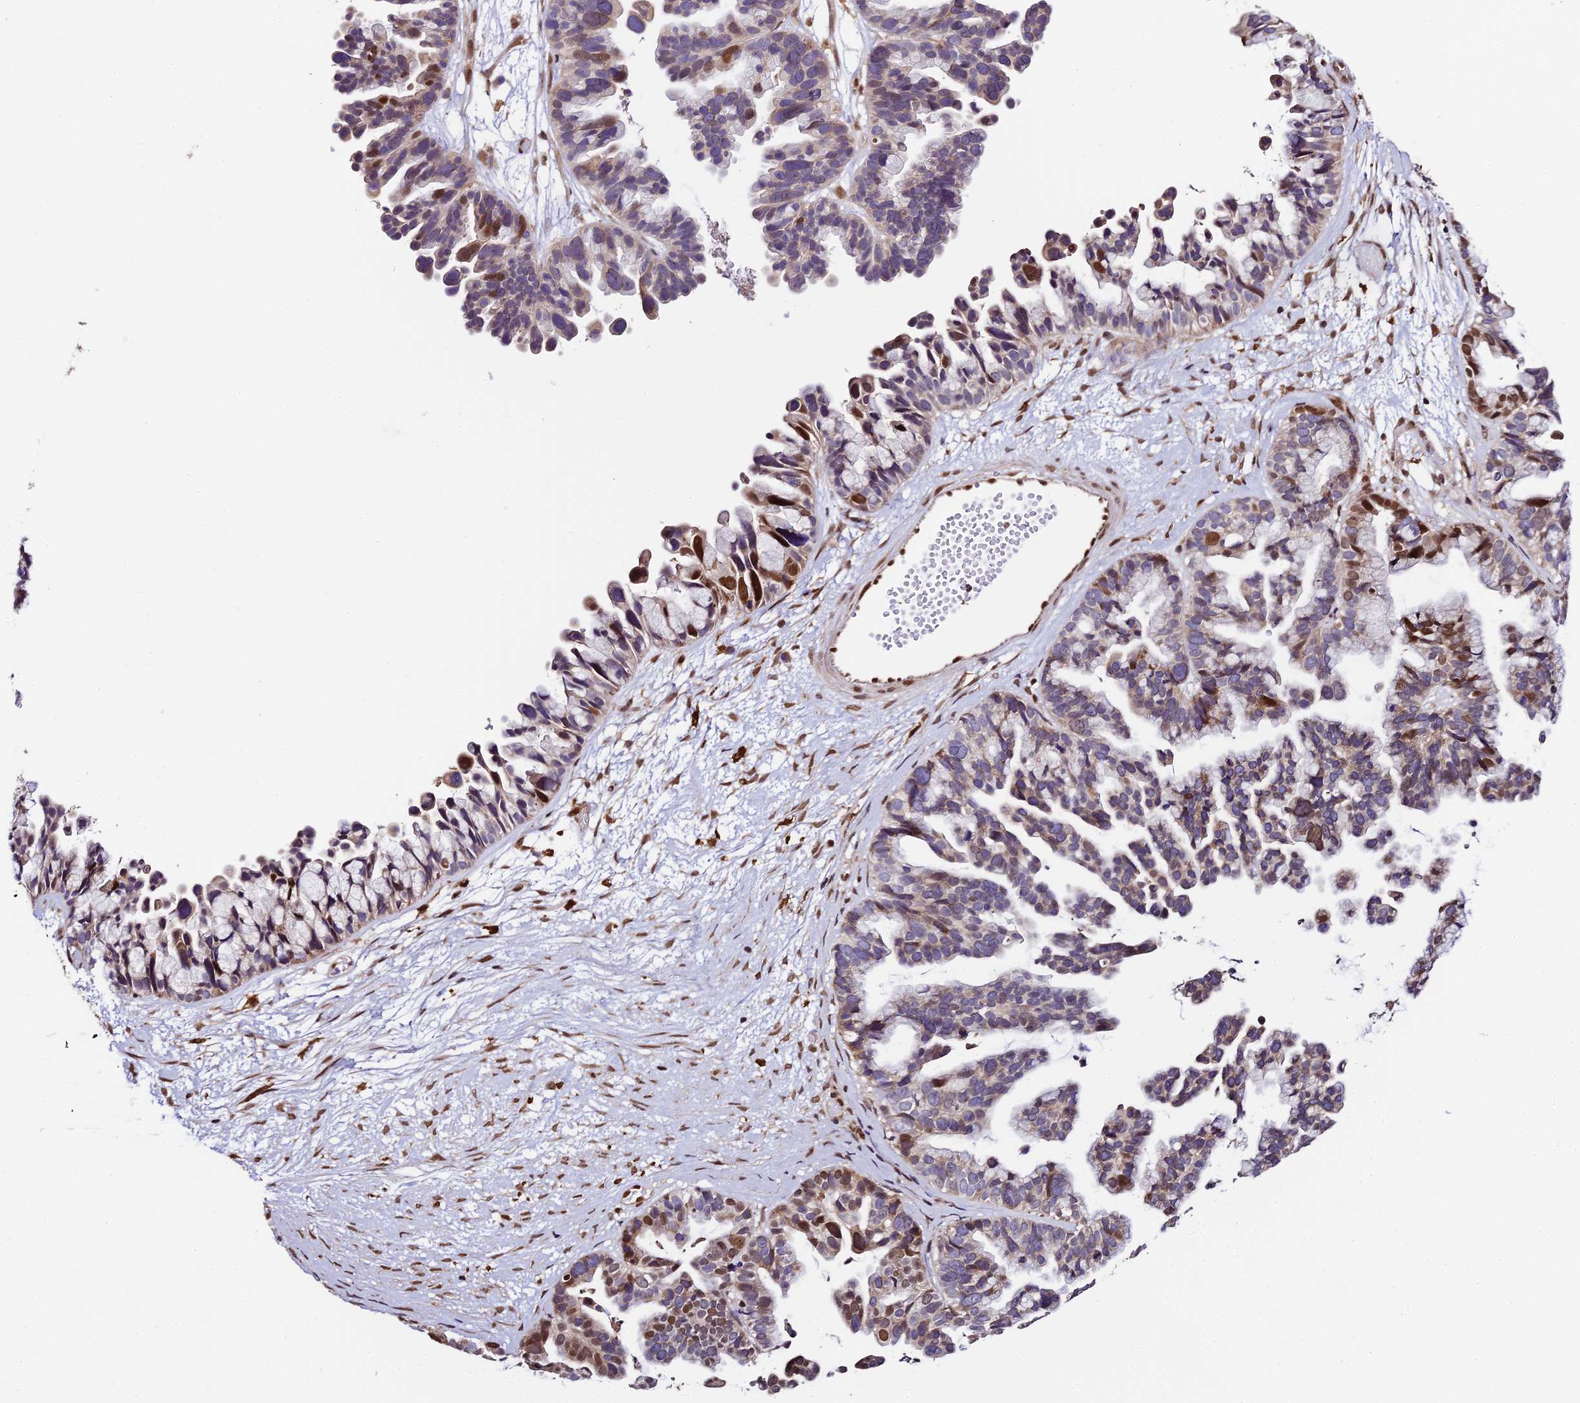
{"staining": {"intensity": "strong", "quantity": "<25%", "location": "nuclear"}, "tissue": "ovarian cancer", "cell_type": "Tumor cells", "image_type": "cancer", "snomed": [{"axis": "morphology", "description": "Cystadenocarcinoma, serous, NOS"}, {"axis": "topography", "description": "Ovary"}], "caption": "Ovarian serous cystadenocarcinoma was stained to show a protein in brown. There is medium levels of strong nuclear staining in approximately <25% of tumor cells.", "gene": "TRIM22", "patient": {"sex": "female", "age": 56}}